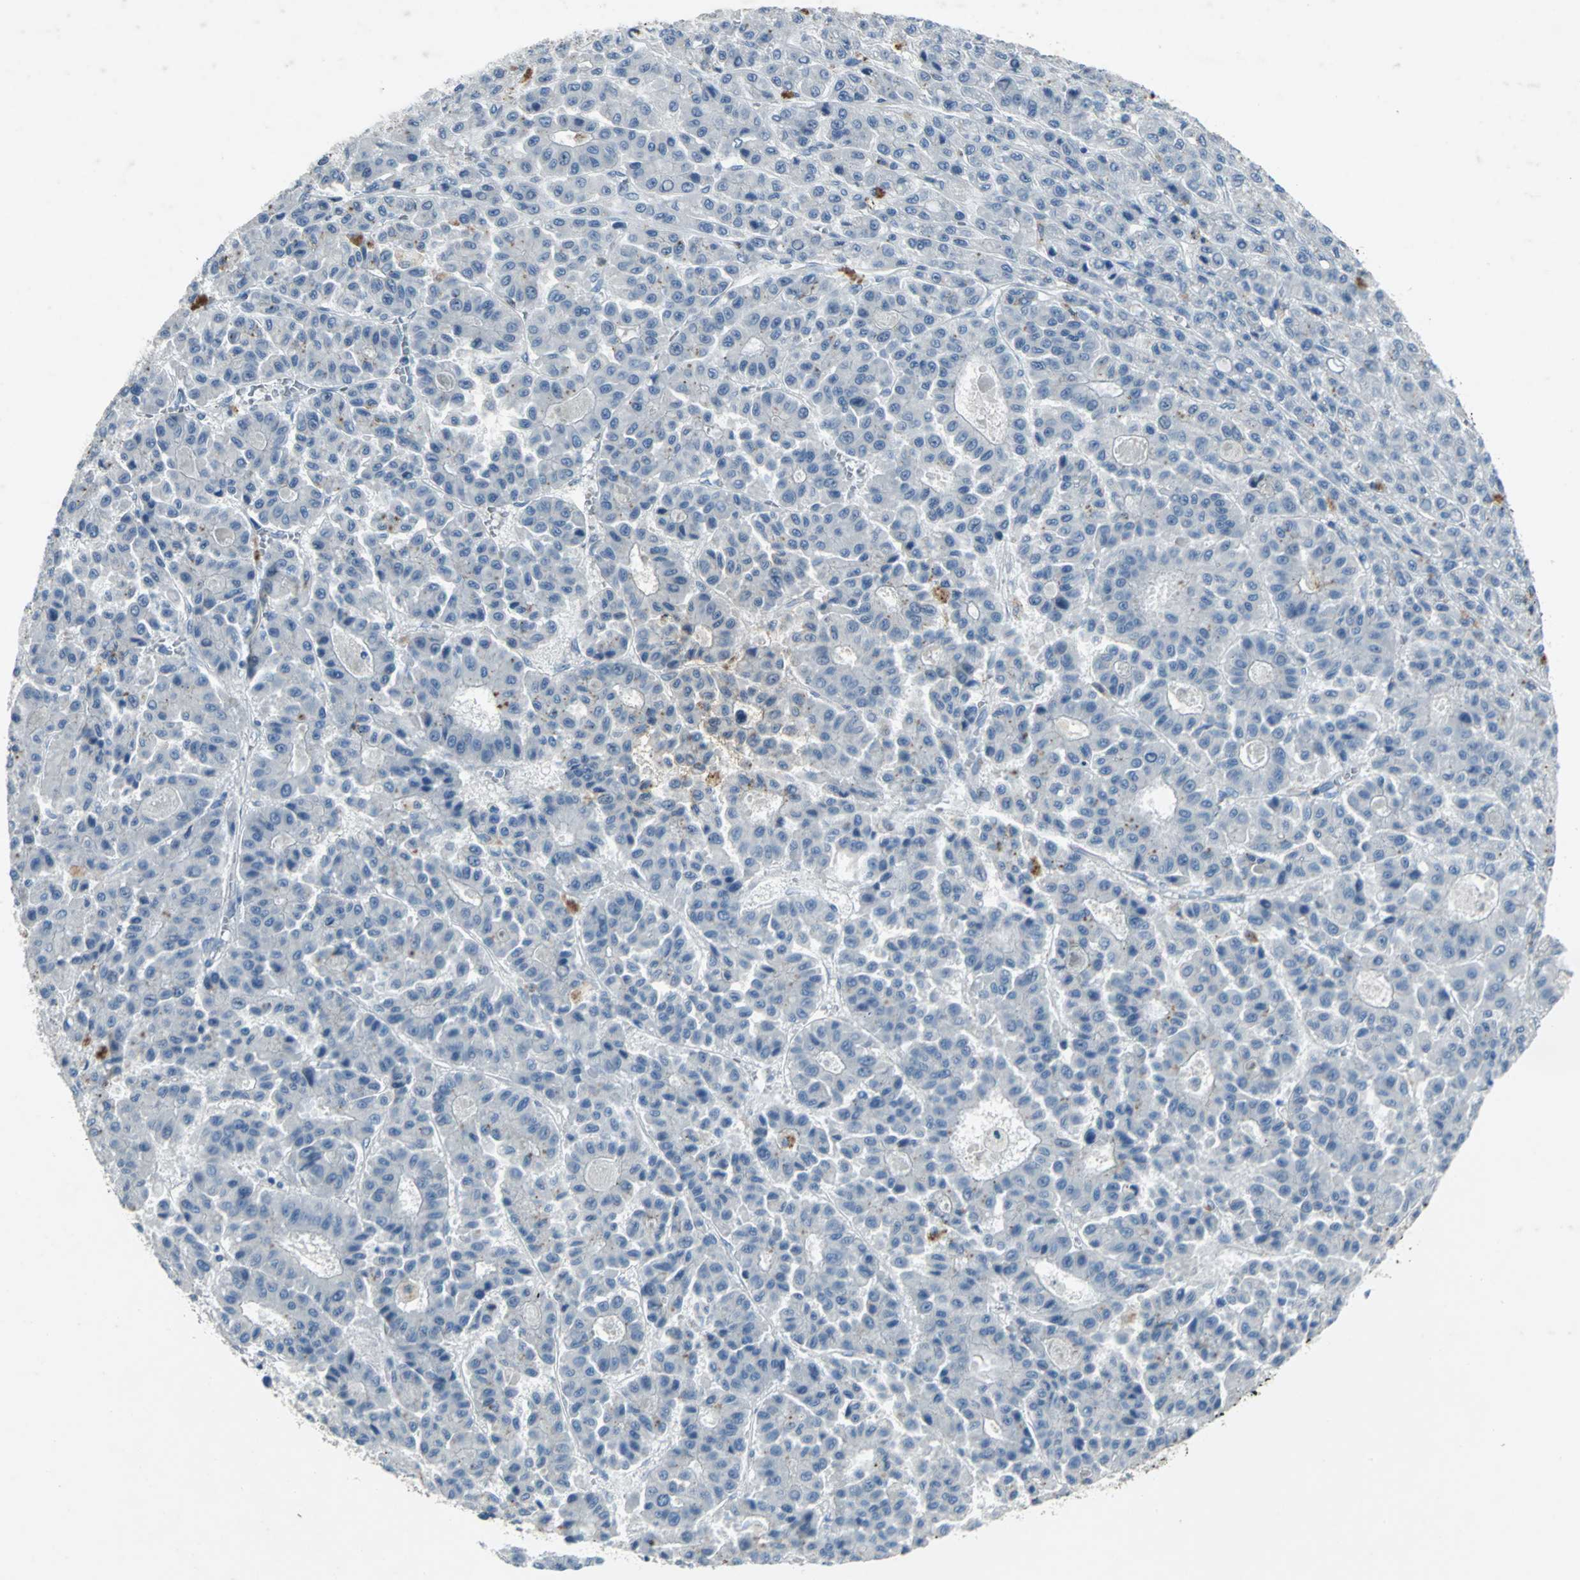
{"staining": {"intensity": "negative", "quantity": "none", "location": "none"}, "tissue": "liver cancer", "cell_type": "Tumor cells", "image_type": "cancer", "snomed": [{"axis": "morphology", "description": "Carcinoma, Hepatocellular, NOS"}, {"axis": "topography", "description": "Liver"}], "caption": "High magnification brightfield microscopy of liver hepatocellular carcinoma stained with DAB (3,3'-diaminobenzidine) (brown) and counterstained with hematoxylin (blue): tumor cells show no significant expression.", "gene": "PTGDS", "patient": {"sex": "male", "age": 70}}